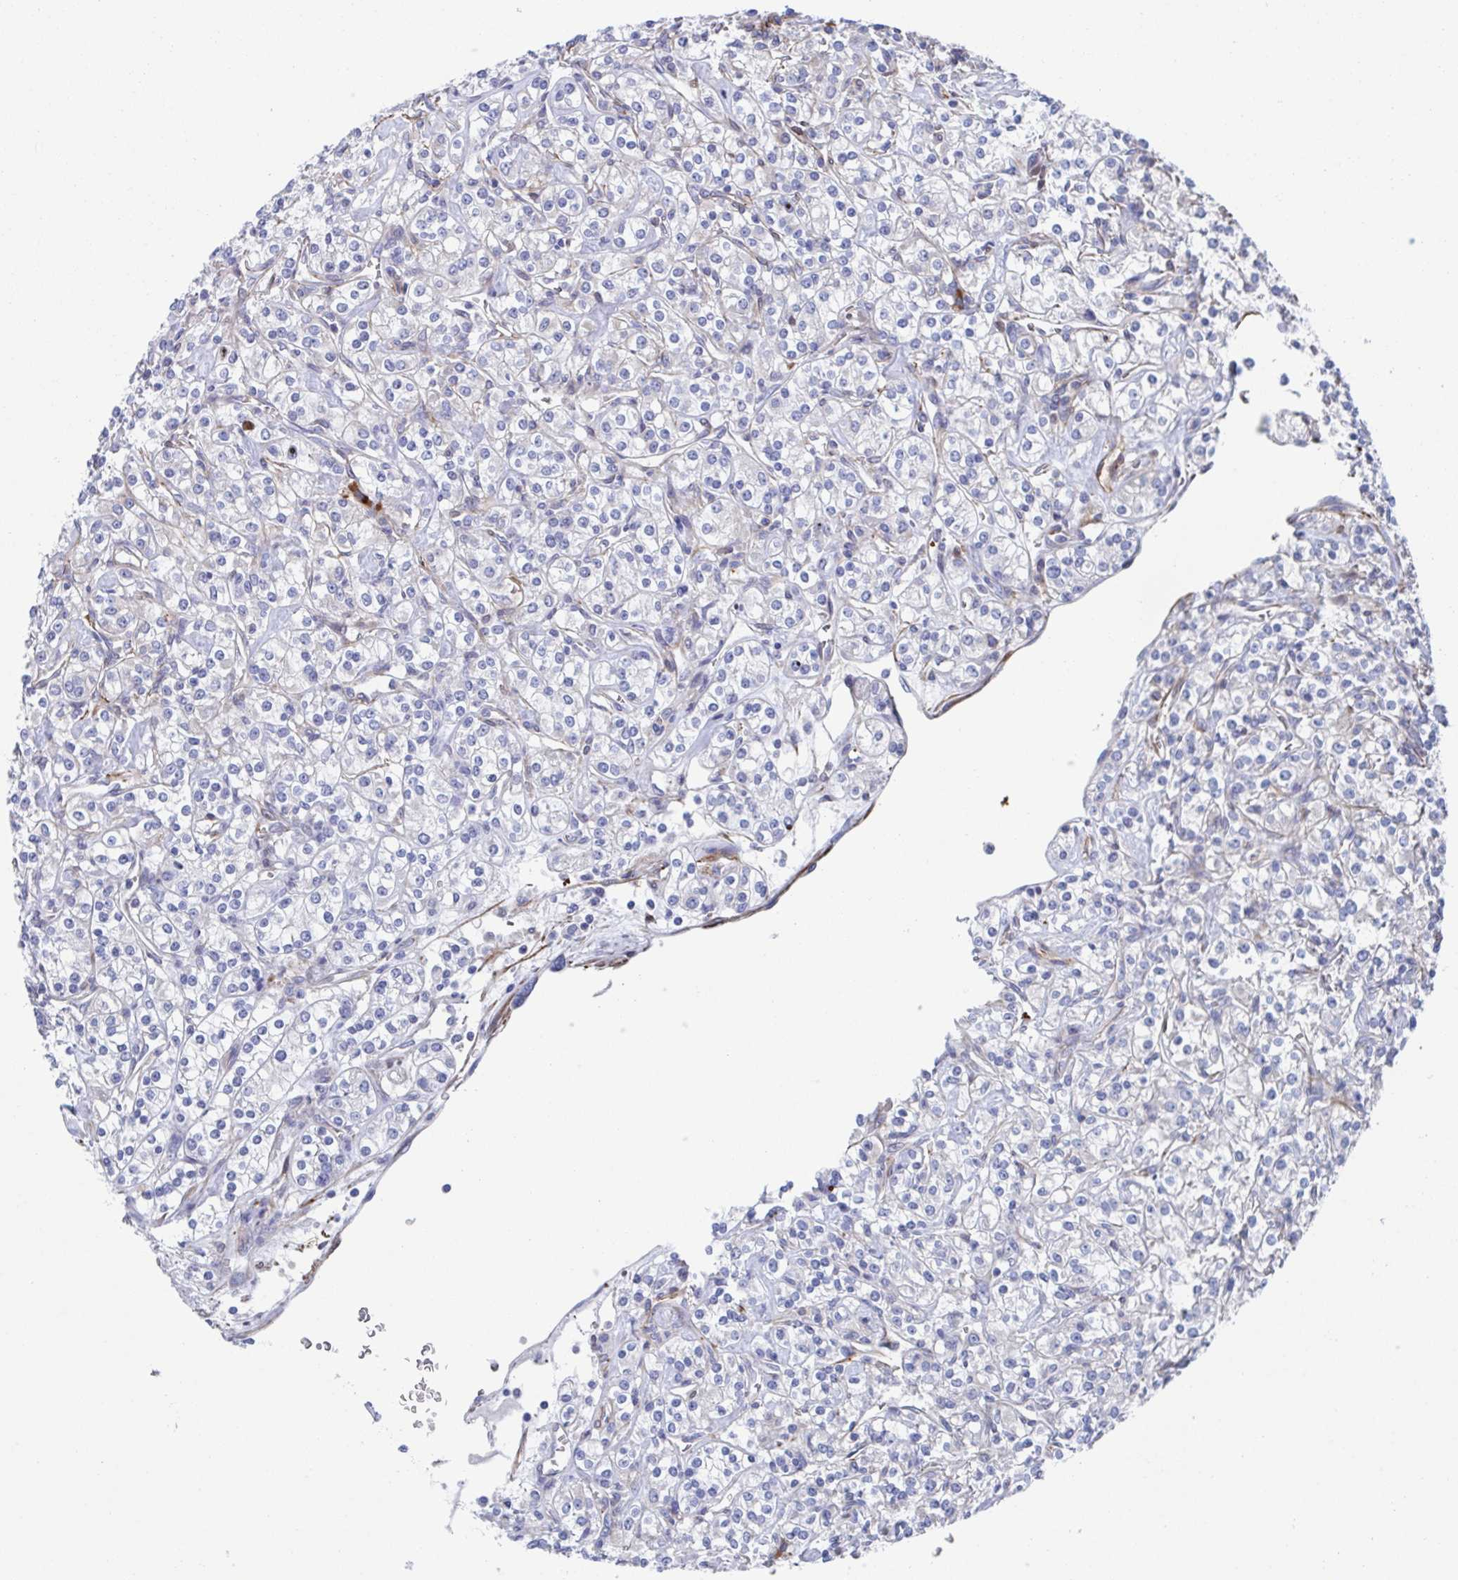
{"staining": {"intensity": "negative", "quantity": "none", "location": "none"}, "tissue": "renal cancer", "cell_type": "Tumor cells", "image_type": "cancer", "snomed": [{"axis": "morphology", "description": "Adenocarcinoma, NOS"}, {"axis": "topography", "description": "Kidney"}], "caption": "Tumor cells show no significant expression in adenocarcinoma (renal).", "gene": "KLC3", "patient": {"sex": "male", "age": 77}}